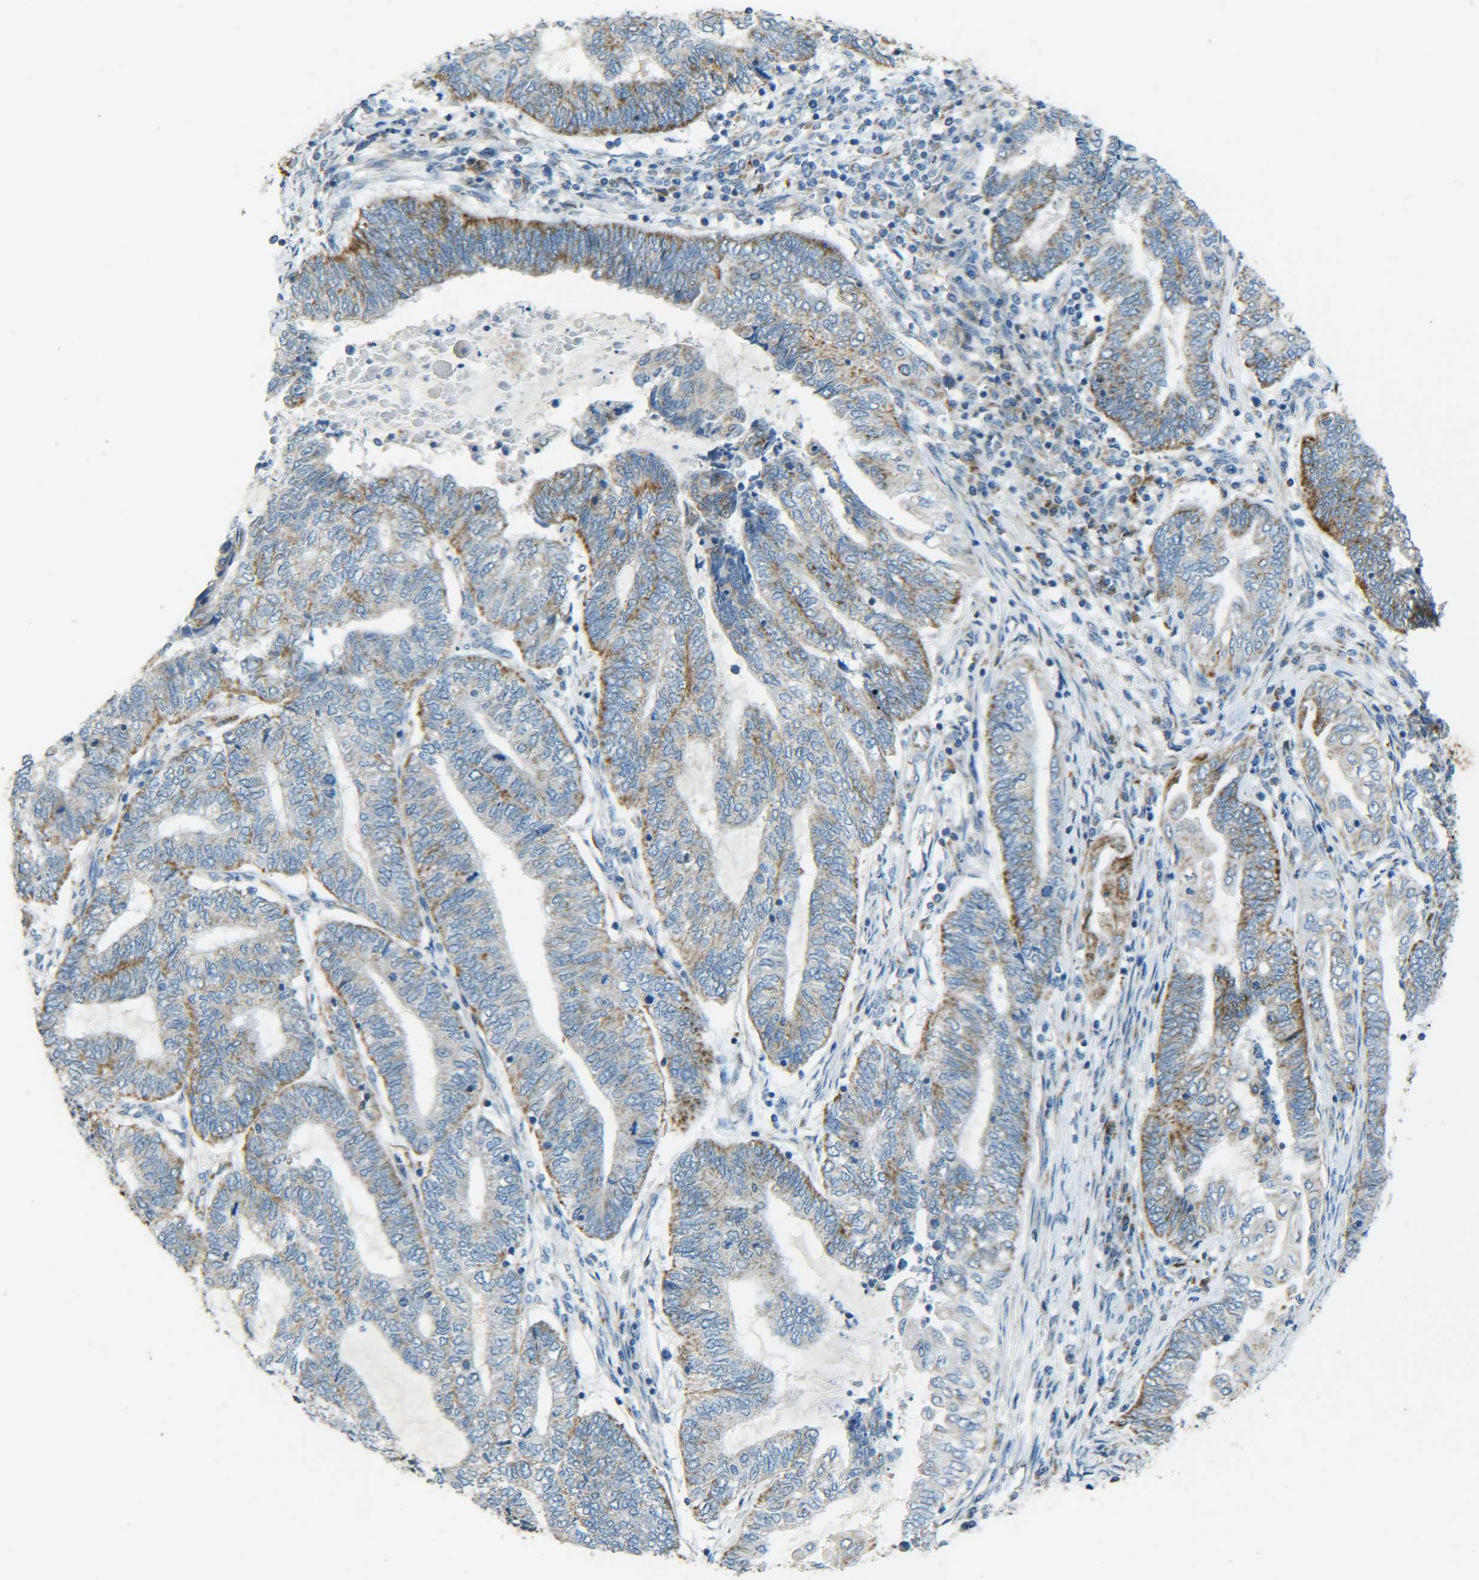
{"staining": {"intensity": "moderate", "quantity": ">75%", "location": "cytoplasmic/membranous"}, "tissue": "endometrial cancer", "cell_type": "Tumor cells", "image_type": "cancer", "snomed": [{"axis": "morphology", "description": "Adenocarcinoma, NOS"}, {"axis": "topography", "description": "Uterus"}, {"axis": "topography", "description": "Endometrium"}], "caption": "Immunohistochemistry of adenocarcinoma (endometrial) displays medium levels of moderate cytoplasmic/membranous positivity in approximately >75% of tumor cells.", "gene": "CYB5R1", "patient": {"sex": "female", "age": 70}}